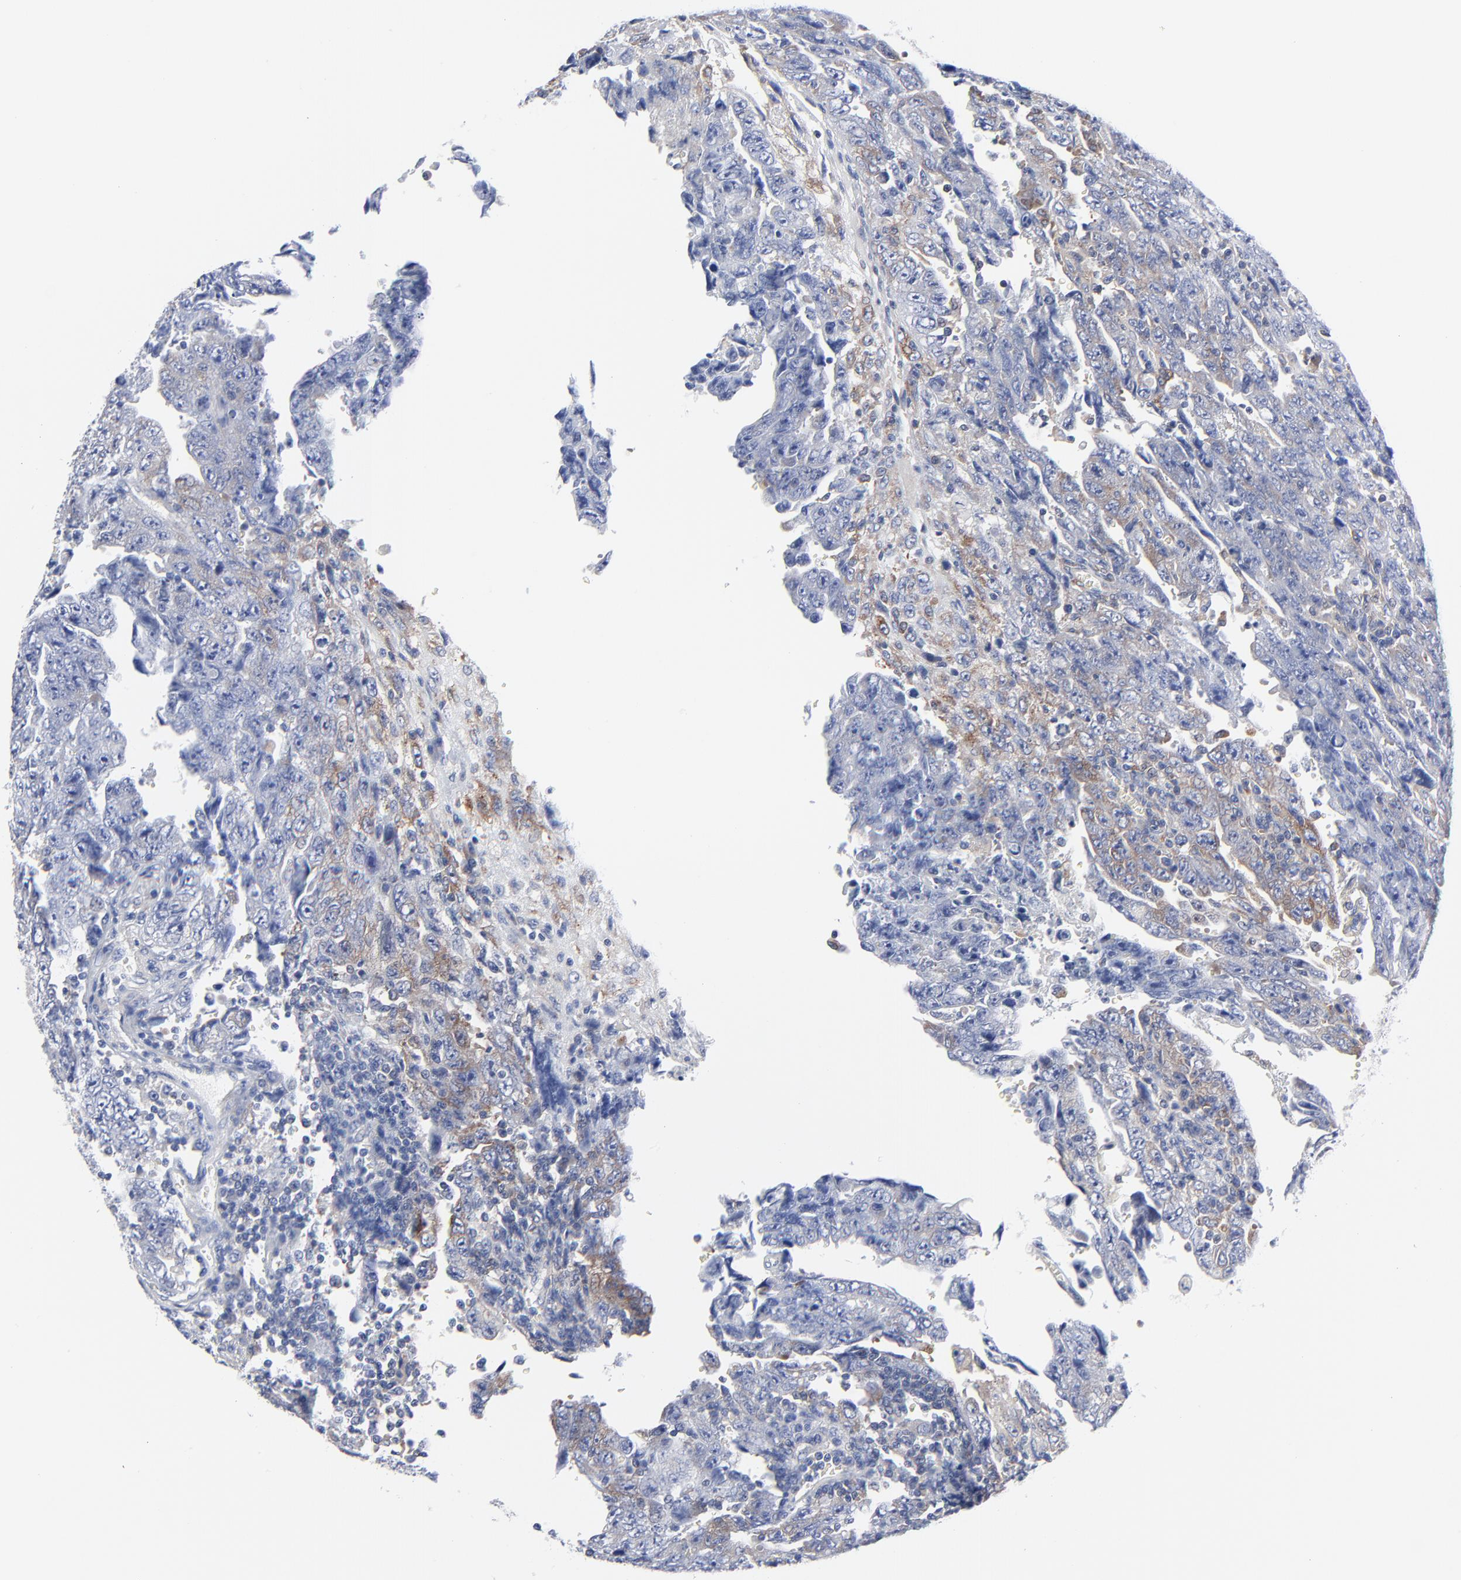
{"staining": {"intensity": "moderate", "quantity": "<25%", "location": "cytoplasmic/membranous"}, "tissue": "testis cancer", "cell_type": "Tumor cells", "image_type": "cancer", "snomed": [{"axis": "morphology", "description": "Carcinoma, Embryonal, NOS"}, {"axis": "topography", "description": "Testis"}], "caption": "An image showing moderate cytoplasmic/membranous positivity in about <25% of tumor cells in testis embryonal carcinoma, as visualized by brown immunohistochemical staining.", "gene": "STAT2", "patient": {"sex": "male", "age": 28}}